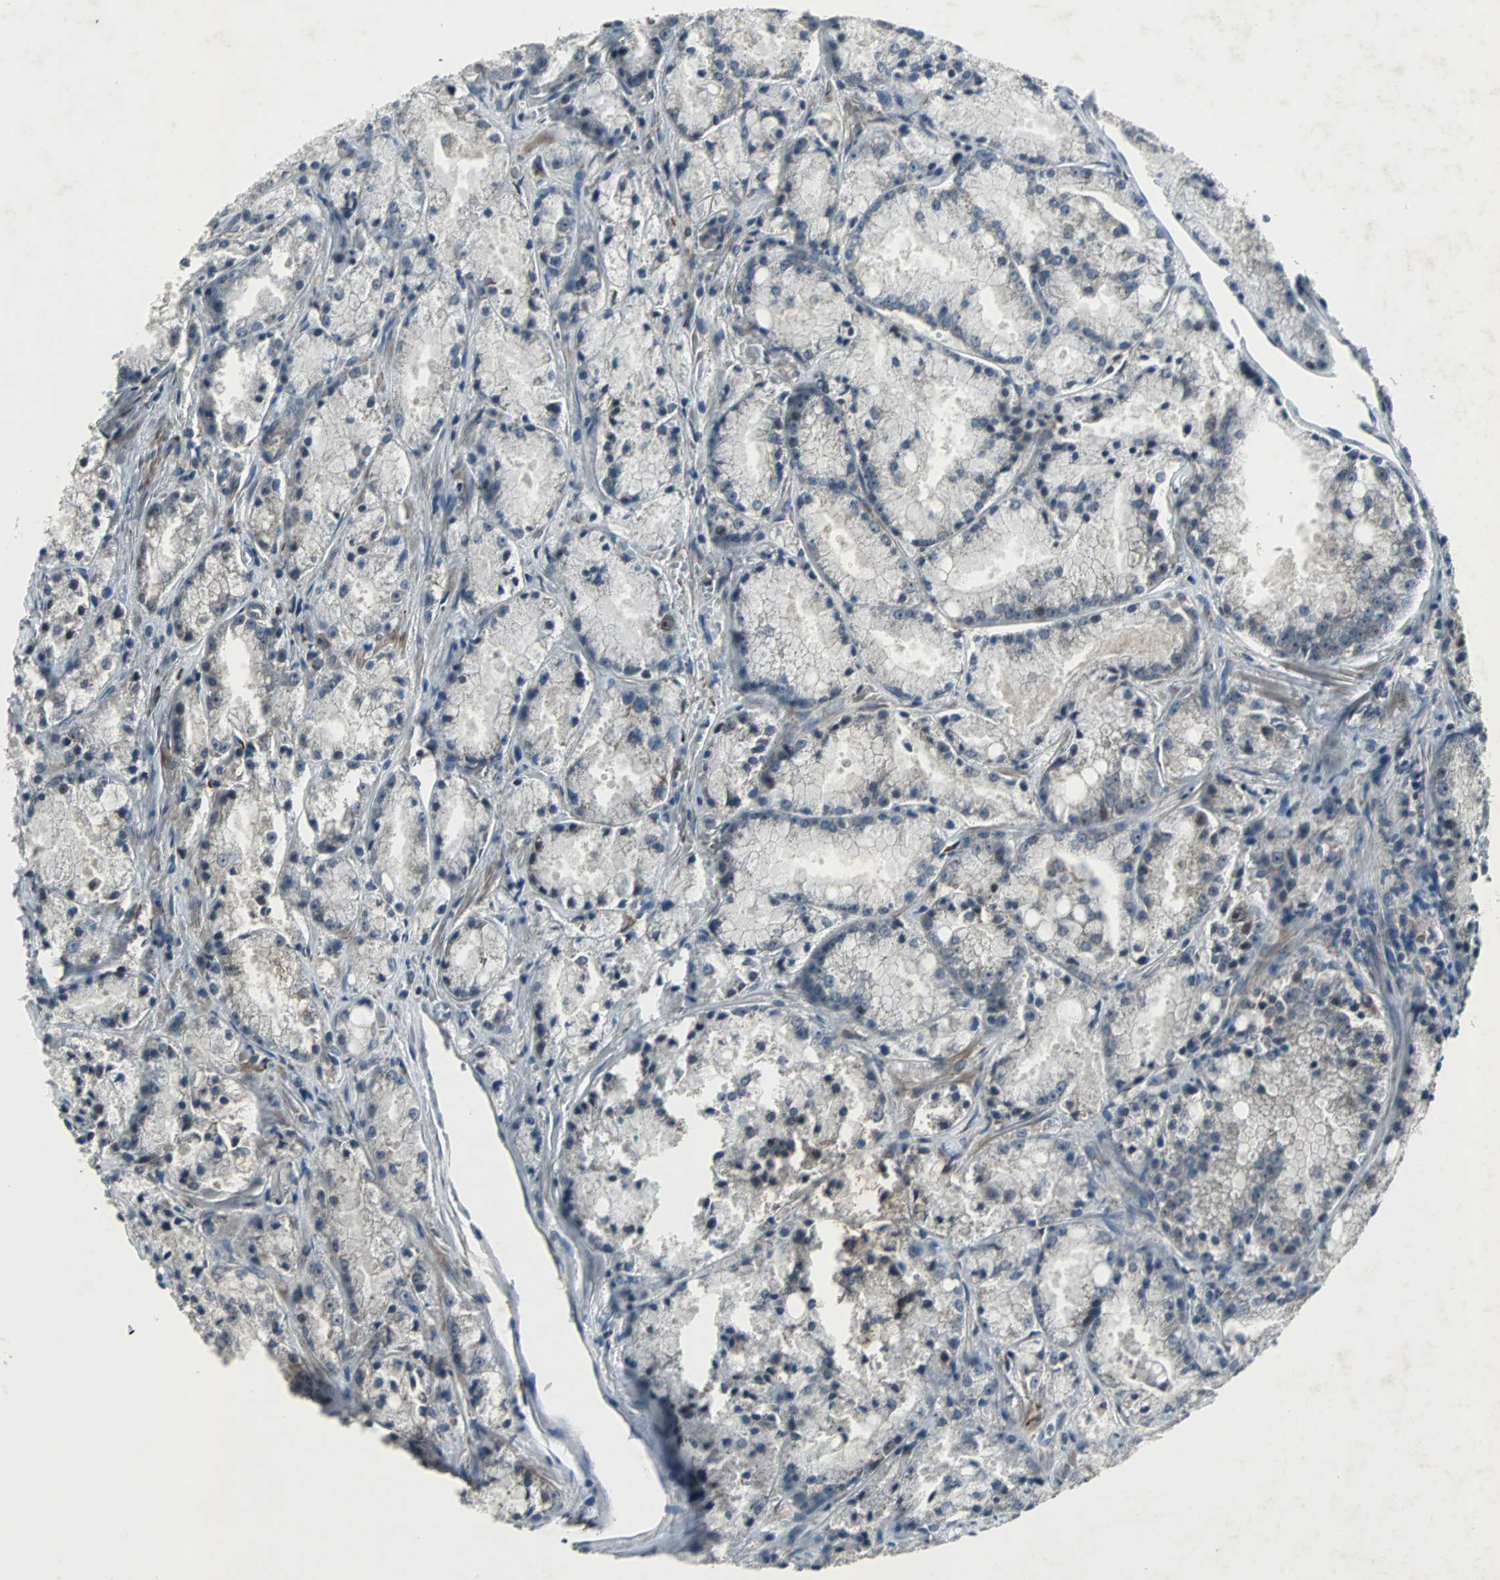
{"staining": {"intensity": "negative", "quantity": "none", "location": "none"}, "tissue": "prostate cancer", "cell_type": "Tumor cells", "image_type": "cancer", "snomed": [{"axis": "morphology", "description": "Adenocarcinoma, Low grade"}, {"axis": "topography", "description": "Prostate"}], "caption": "High magnification brightfield microscopy of prostate adenocarcinoma (low-grade) stained with DAB (brown) and counterstained with hematoxylin (blue): tumor cells show no significant positivity.", "gene": "SOS1", "patient": {"sex": "male", "age": 64}}